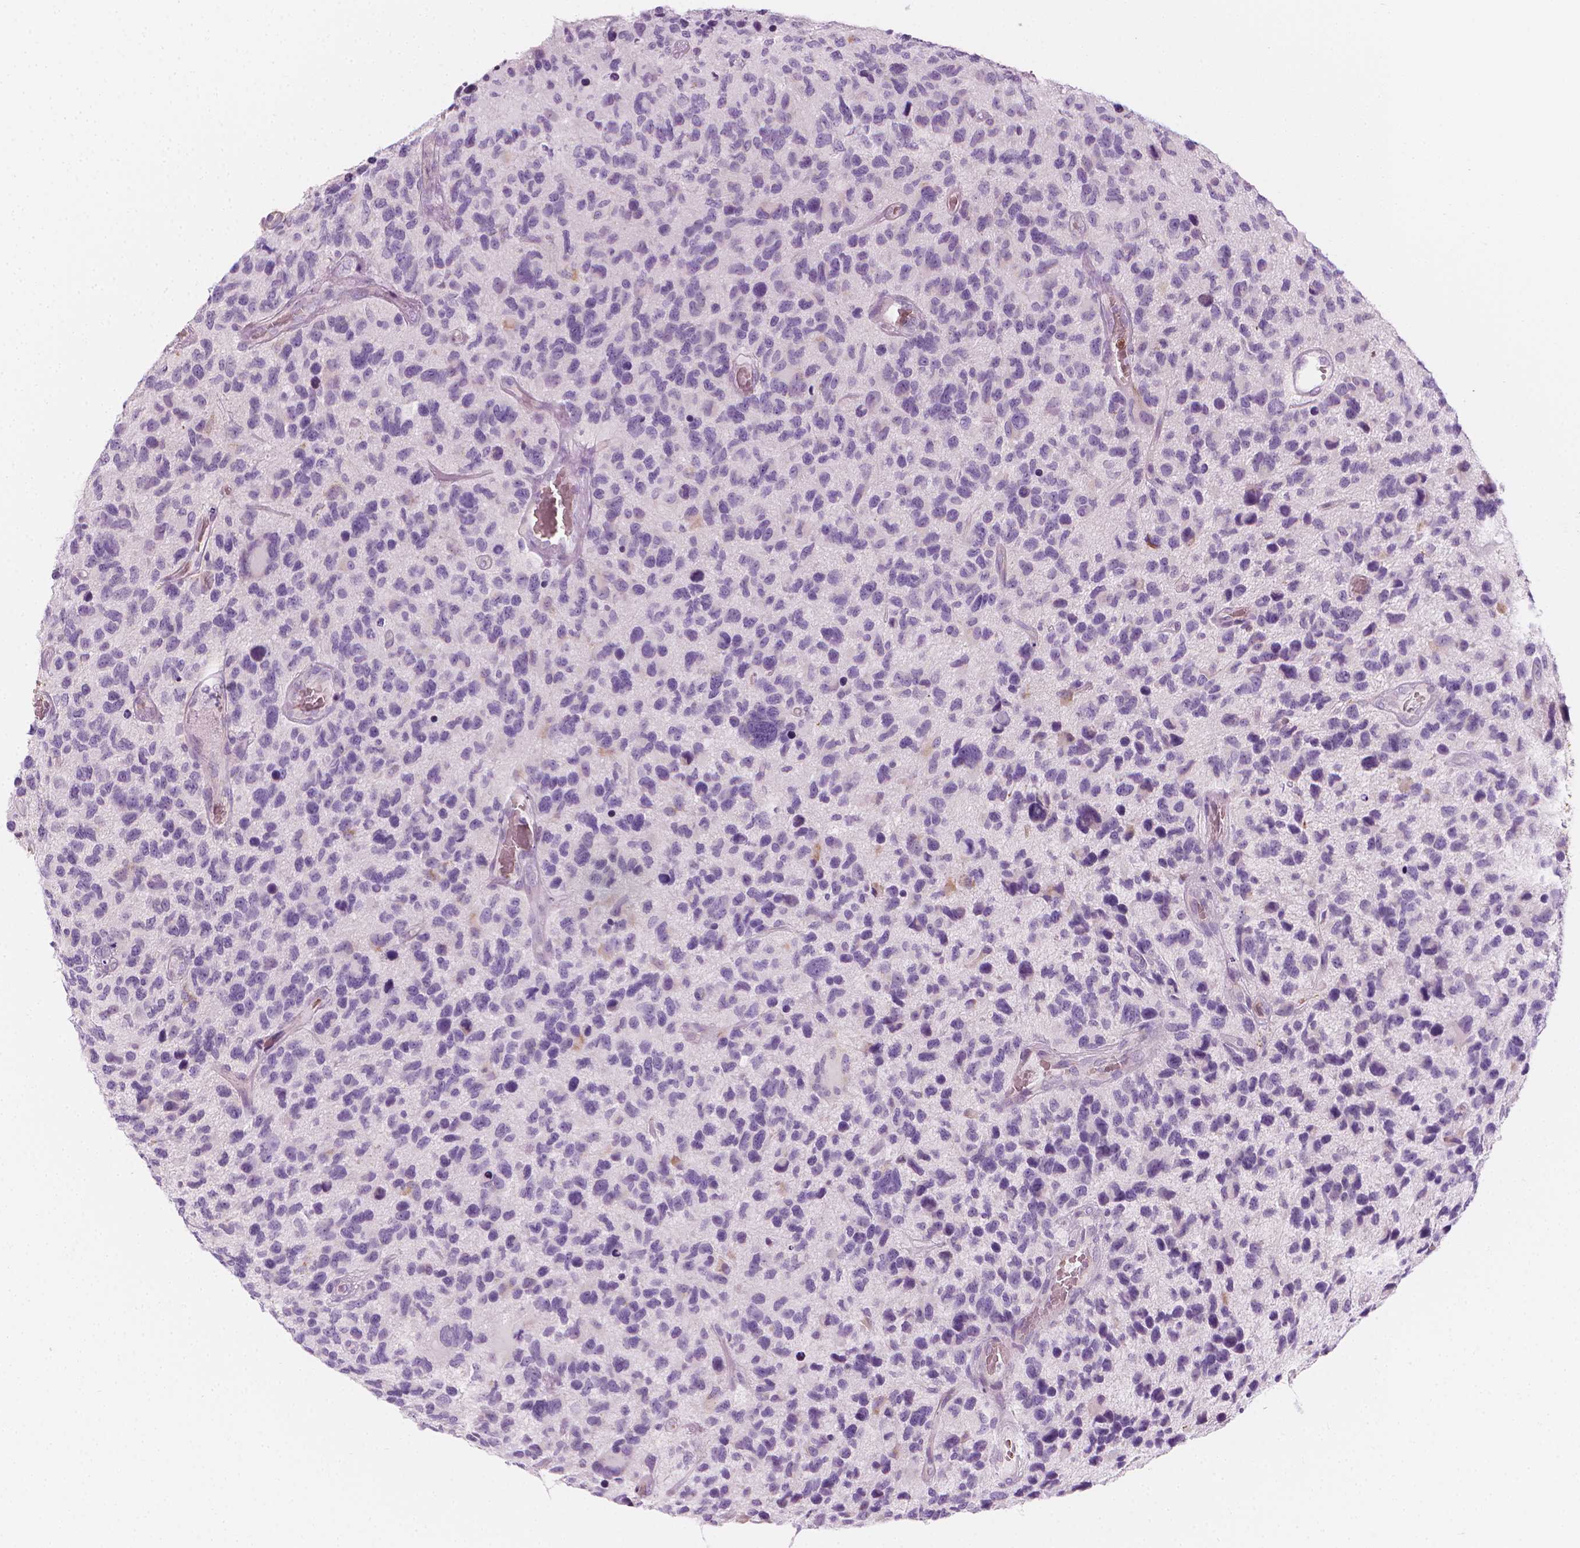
{"staining": {"intensity": "negative", "quantity": "none", "location": "none"}, "tissue": "glioma", "cell_type": "Tumor cells", "image_type": "cancer", "snomed": [{"axis": "morphology", "description": "Glioma, malignant, NOS"}, {"axis": "morphology", "description": "Glioma, malignant, High grade"}, {"axis": "topography", "description": "Brain"}], "caption": "The photomicrograph demonstrates no staining of tumor cells in malignant glioma.", "gene": "CES1", "patient": {"sex": "female", "age": 71}}